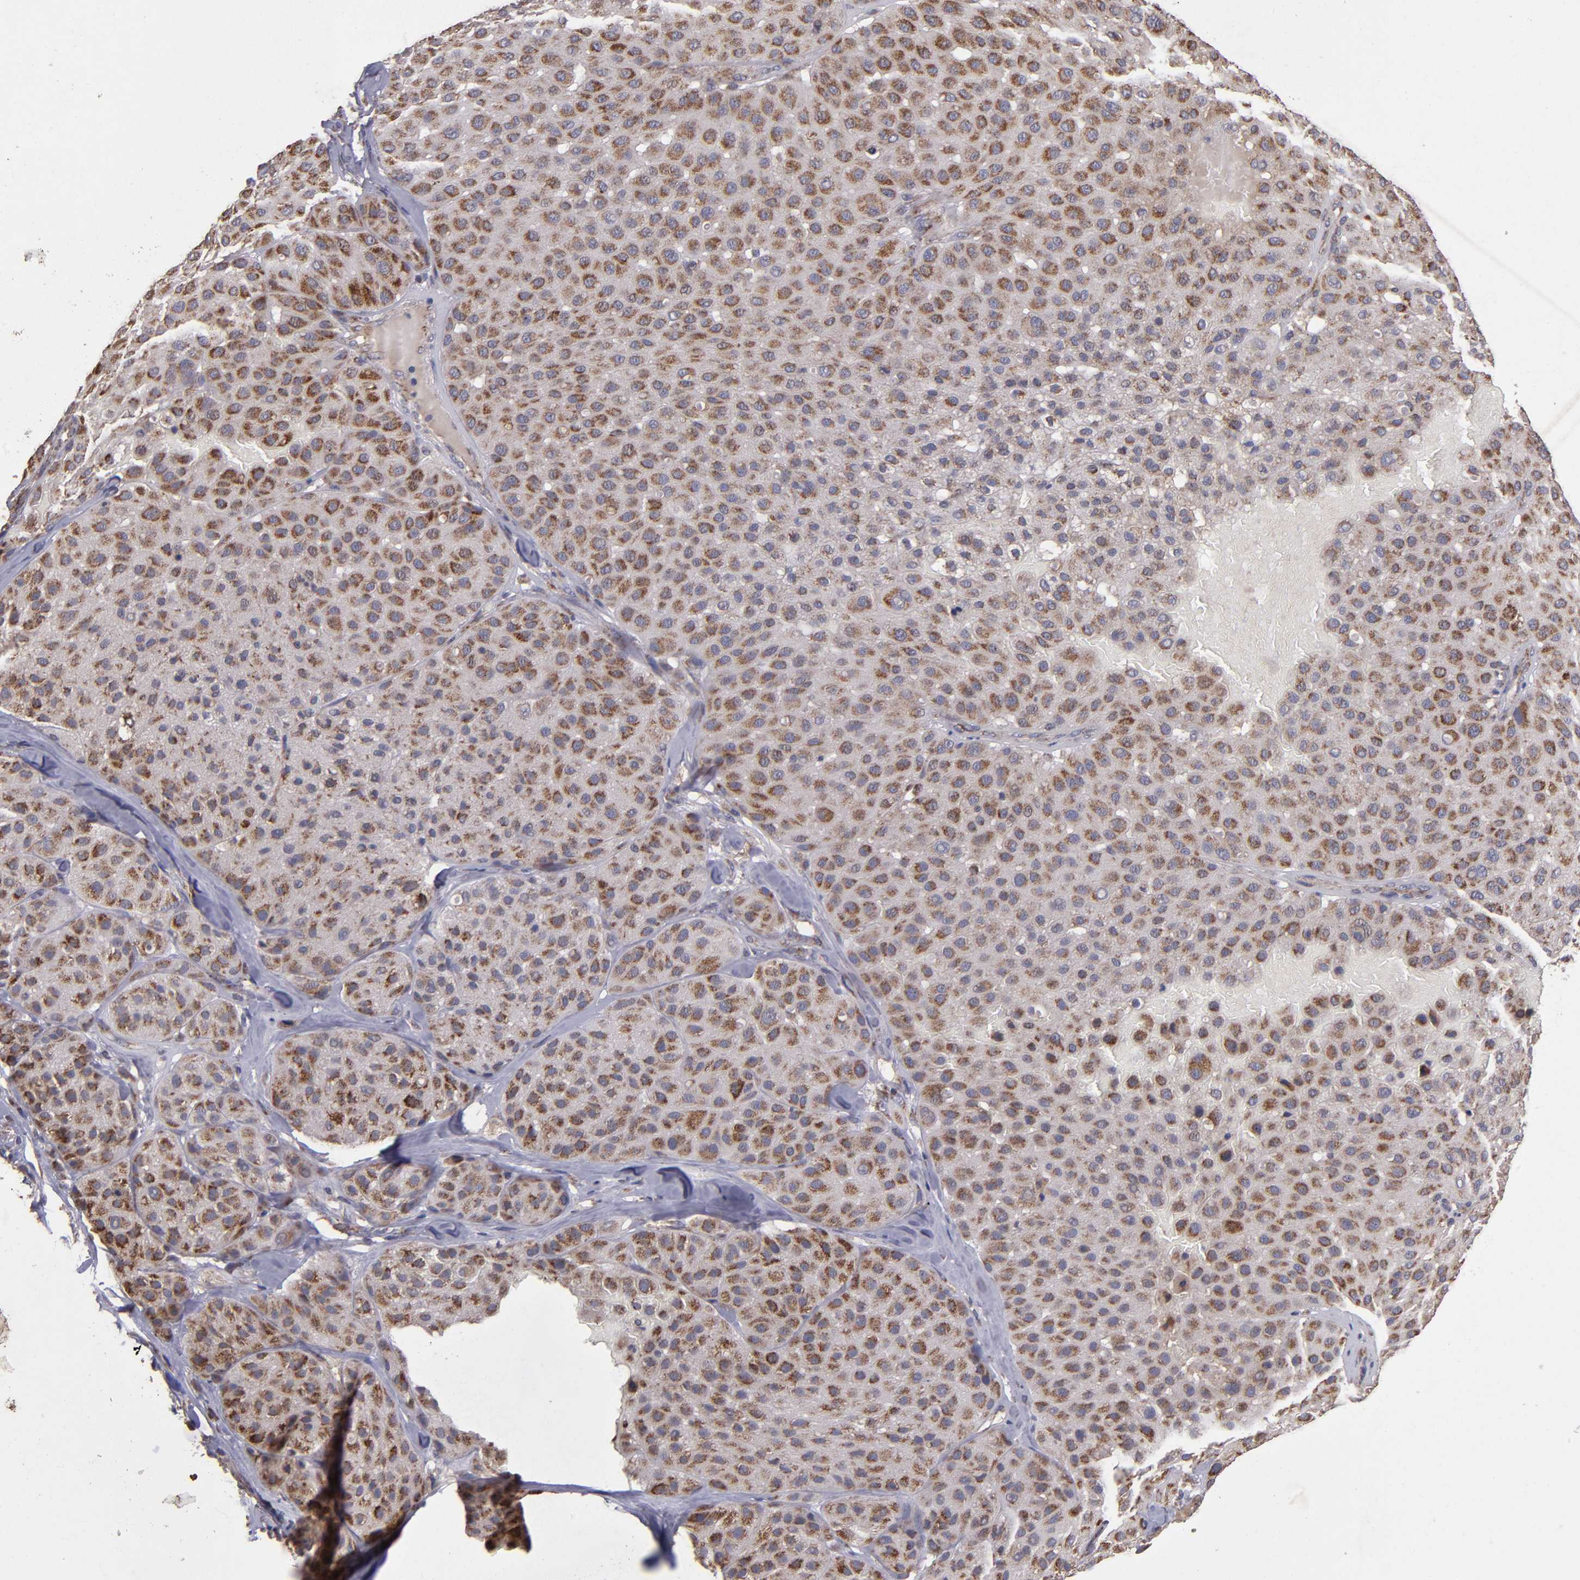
{"staining": {"intensity": "moderate", "quantity": ">75%", "location": "cytoplasmic/membranous"}, "tissue": "melanoma", "cell_type": "Tumor cells", "image_type": "cancer", "snomed": [{"axis": "morphology", "description": "Normal tissue, NOS"}, {"axis": "morphology", "description": "Malignant melanoma, Metastatic site"}, {"axis": "topography", "description": "Skin"}], "caption": "This is a histology image of IHC staining of malignant melanoma (metastatic site), which shows moderate positivity in the cytoplasmic/membranous of tumor cells.", "gene": "TIMM9", "patient": {"sex": "male", "age": 41}}